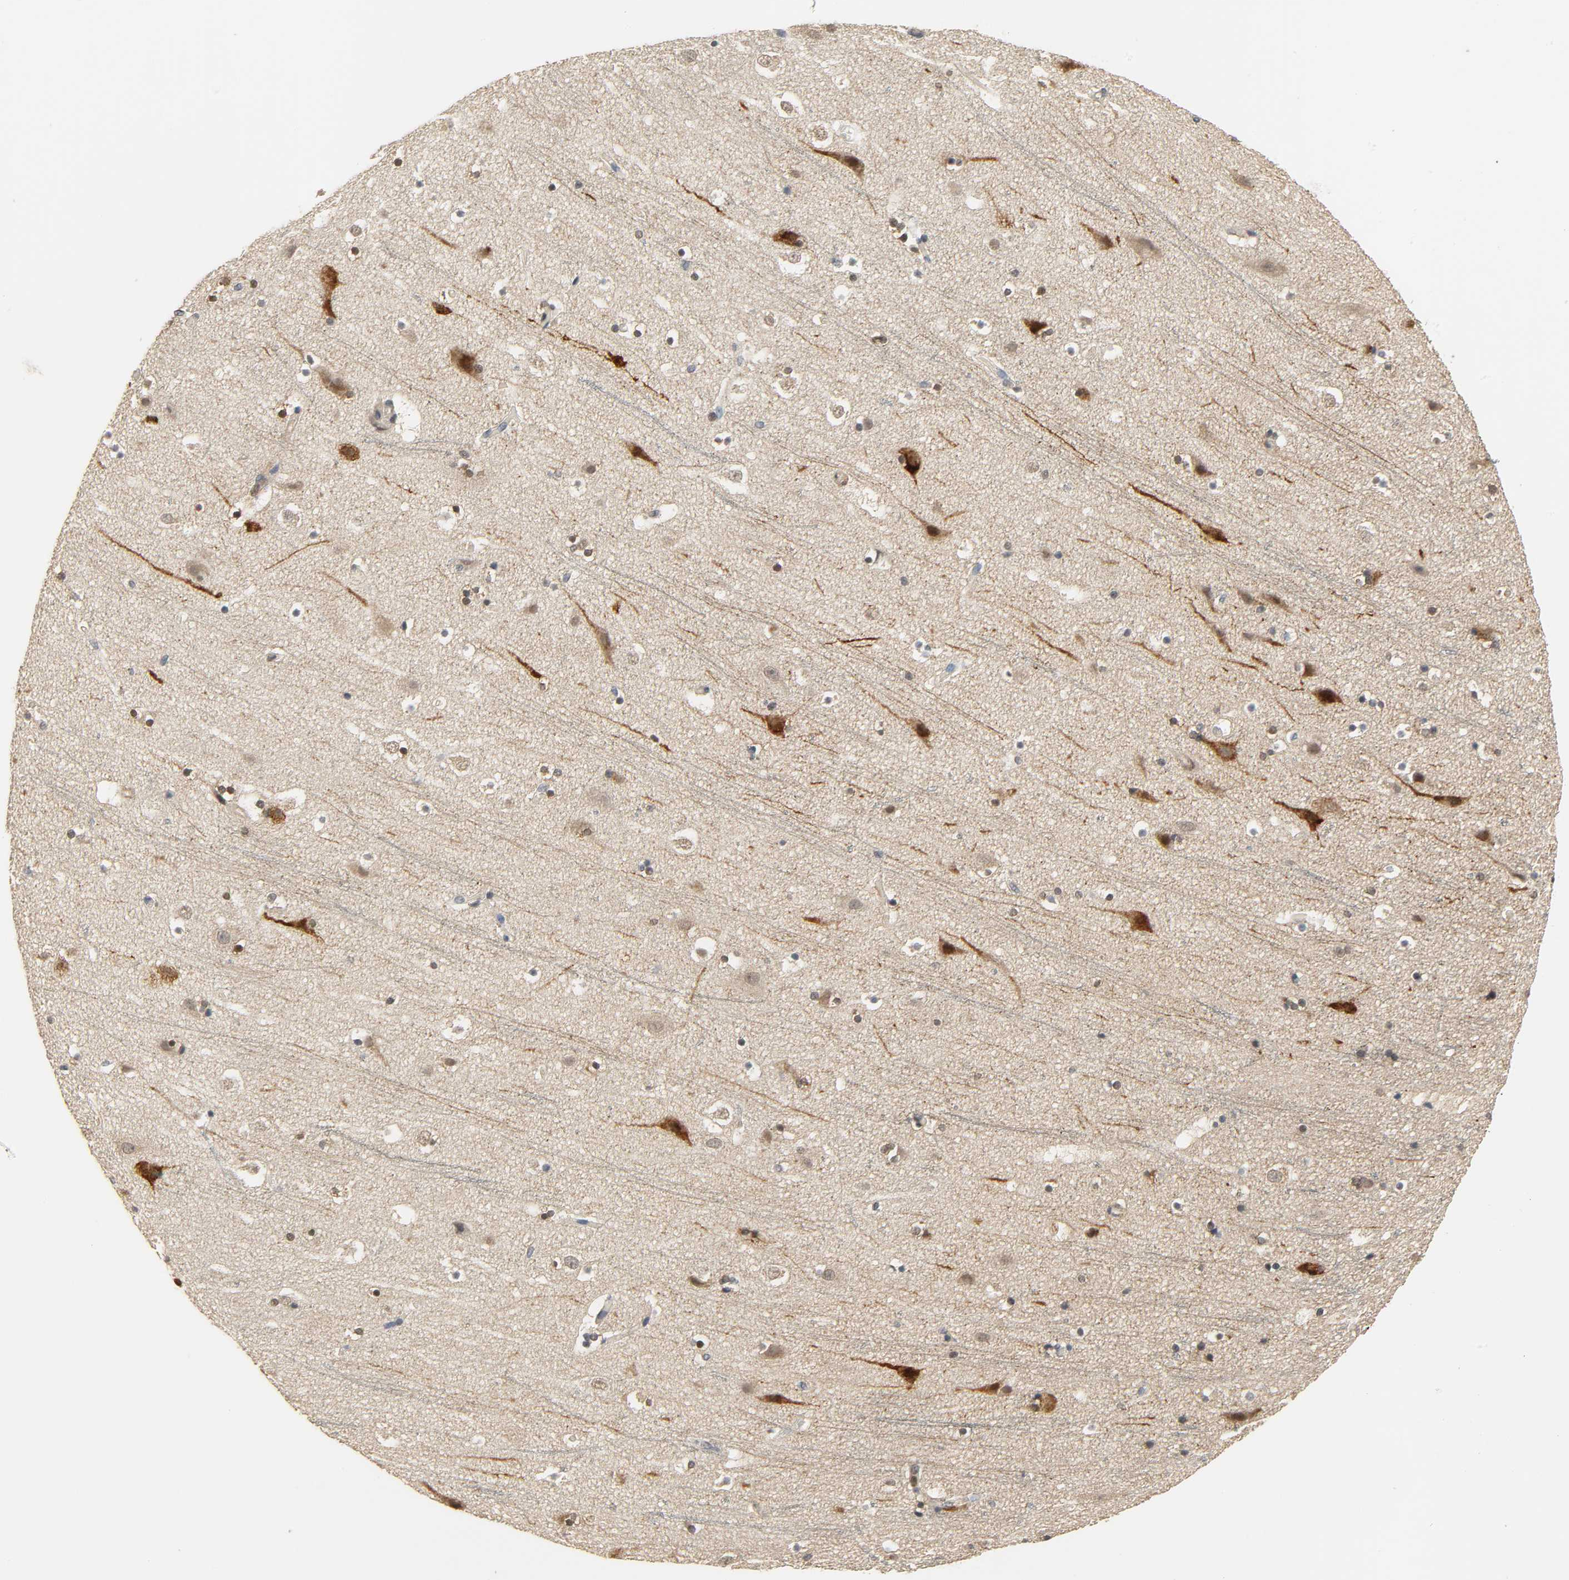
{"staining": {"intensity": "negative", "quantity": "none", "location": "none"}, "tissue": "cerebral cortex", "cell_type": "Endothelial cells", "image_type": "normal", "snomed": [{"axis": "morphology", "description": "Normal tissue, NOS"}, {"axis": "topography", "description": "Cerebral cortex"}], "caption": "IHC photomicrograph of unremarkable cerebral cortex: human cerebral cortex stained with DAB (3,3'-diaminobenzidine) displays no significant protein staining in endothelial cells.", "gene": "ZFPM2", "patient": {"sex": "male", "age": 45}}